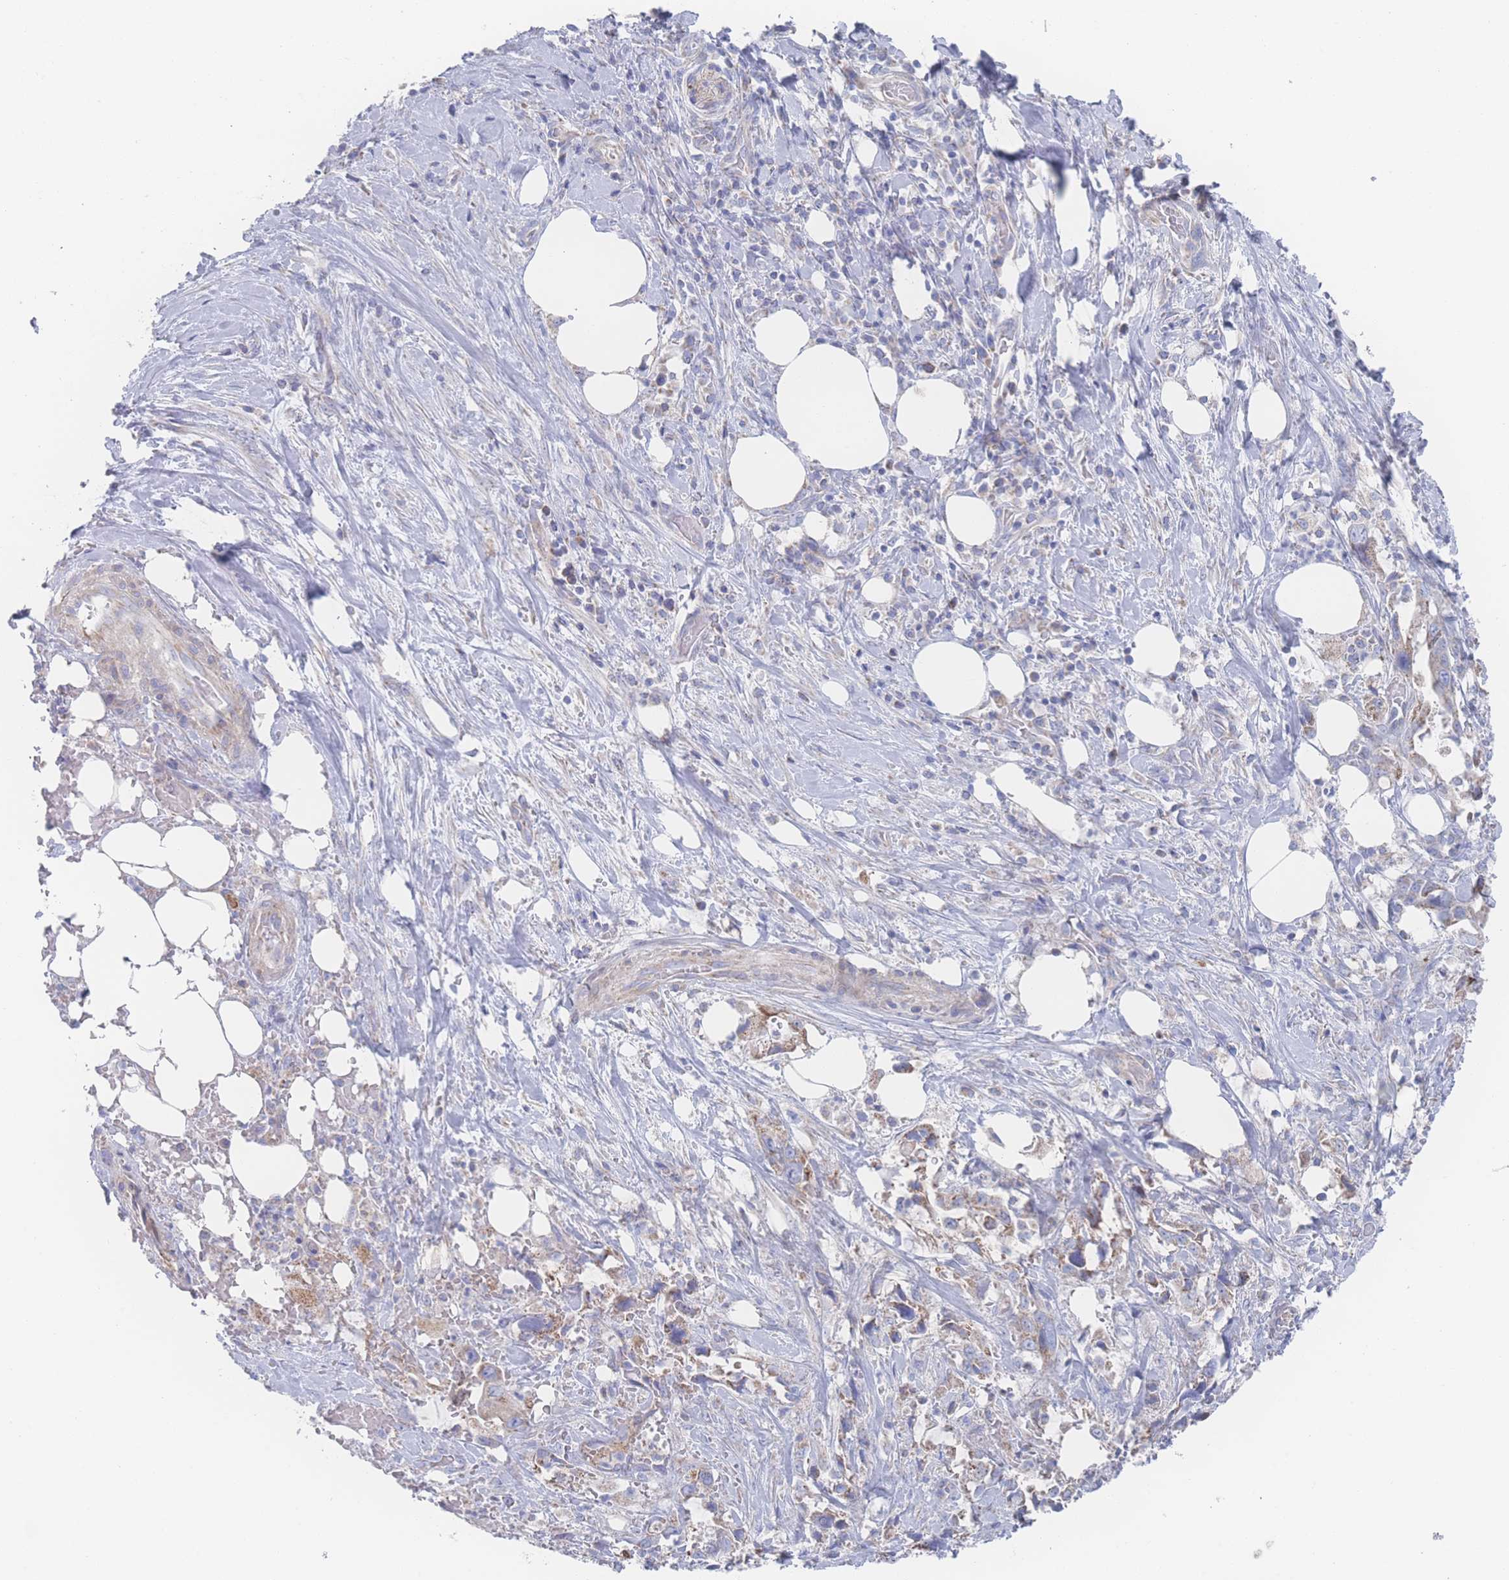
{"staining": {"intensity": "weak", "quantity": "<25%", "location": "cytoplasmic/membranous"}, "tissue": "pancreatic cancer", "cell_type": "Tumor cells", "image_type": "cancer", "snomed": [{"axis": "morphology", "description": "Adenocarcinoma, NOS"}, {"axis": "topography", "description": "Pancreas"}], "caption": "There is no significant staining in tumor cells of pancreatic cancer.", "gene": "SNPH", "patient": {"sex": "female", "age": 61}}